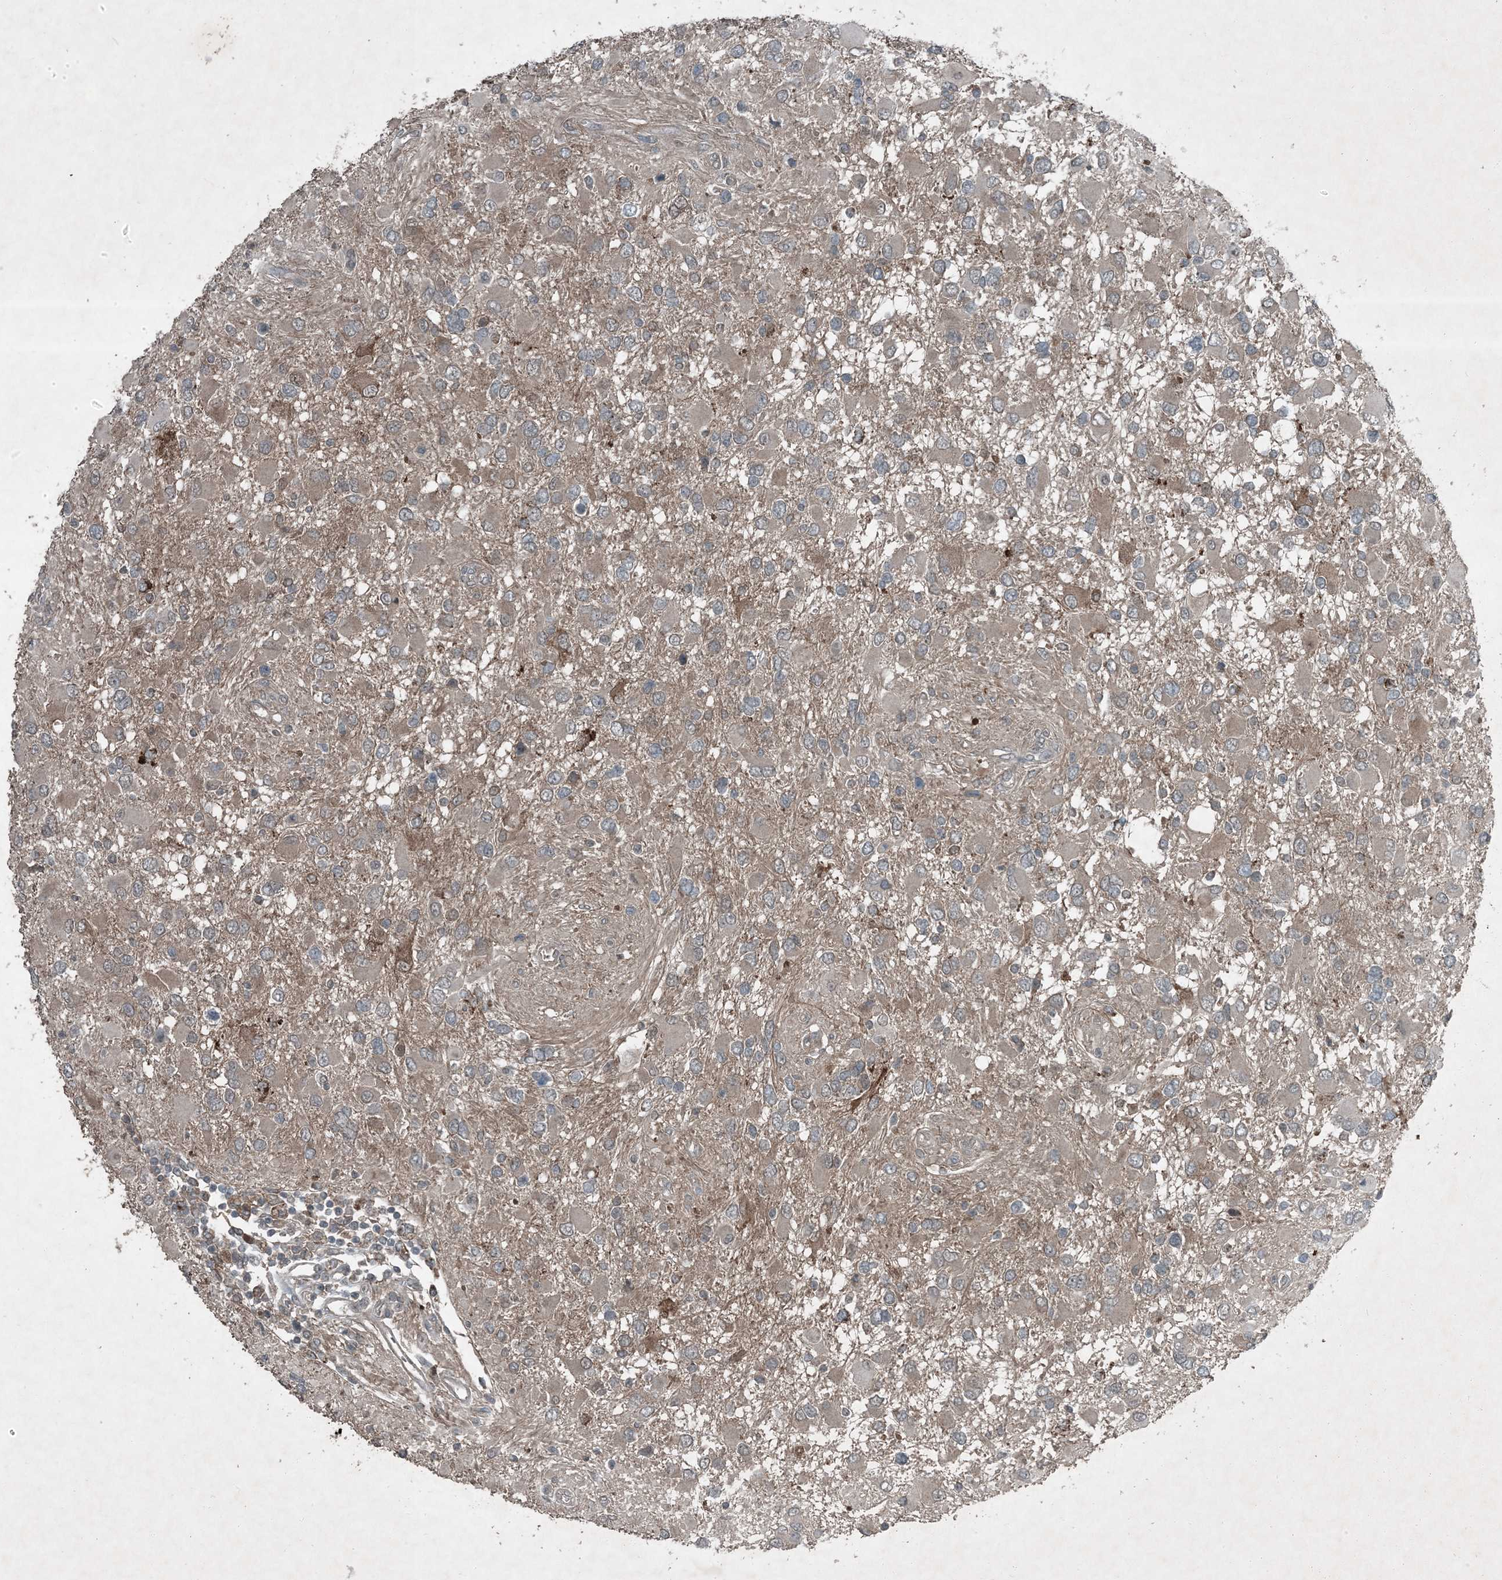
{"staining": {"intensity": "weak", "quantity": ">75%", "location": "cytoplasmic/membranous"}, "tissue": "glioma", "cell_type": "Tumor cells", "image_type": "cancer", "snomed": [{"axis": "morphology", "description": "Glioma, malignant, High grade"}, {"axis": "topography", "description": "Brain"}], "caption": "High-grade glioma (malignant) tissue exhibits weak cytoplasmic/membranous positivity in about >75% of tumor cells, visualized by immunohistochemistry.", "gene": "MDN1", "patient": {"sex": "male", "age": 53}}